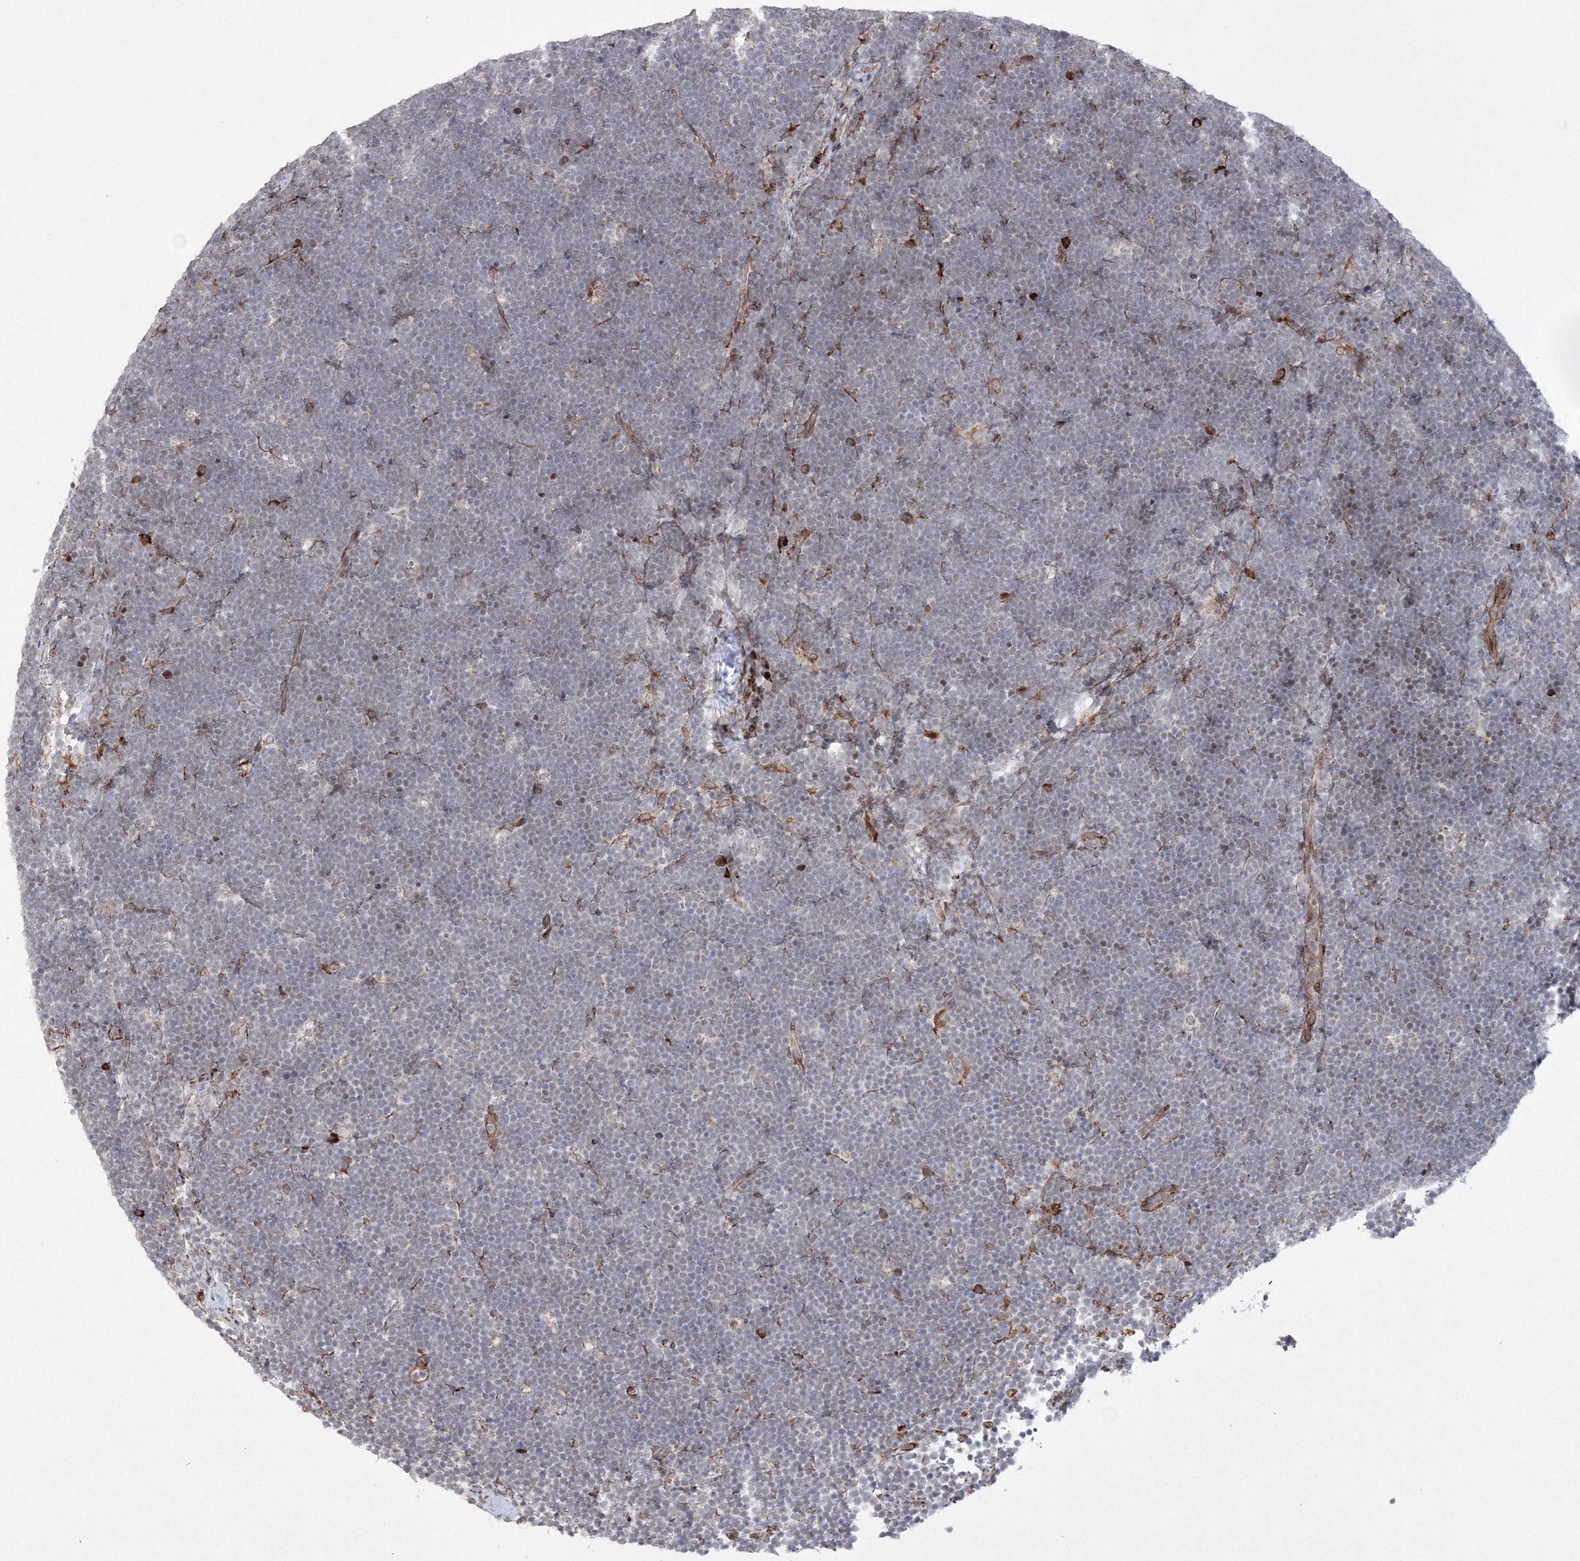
{"staining": {"intensity": "negative", "quantity": "none", "location": "none"}, "tissue": "lymphoma", "cell_type": "Tumor cells", "image_type": "cancer", "snomed": [{"axis": "morphology", "description": "Malignant lymphoma, non-Hodgkin's type, High grade"}, {"axis": "topography", "description": "Lymph node"}], "caption": "Immunohistochemistry (IHC) of malignant lymphoma, non-Hodgkin's type (high-grade) shows no positivity in tumor cells.", "gene": "EFCAB12", "patient": {"sex": "male", "age": 13}}